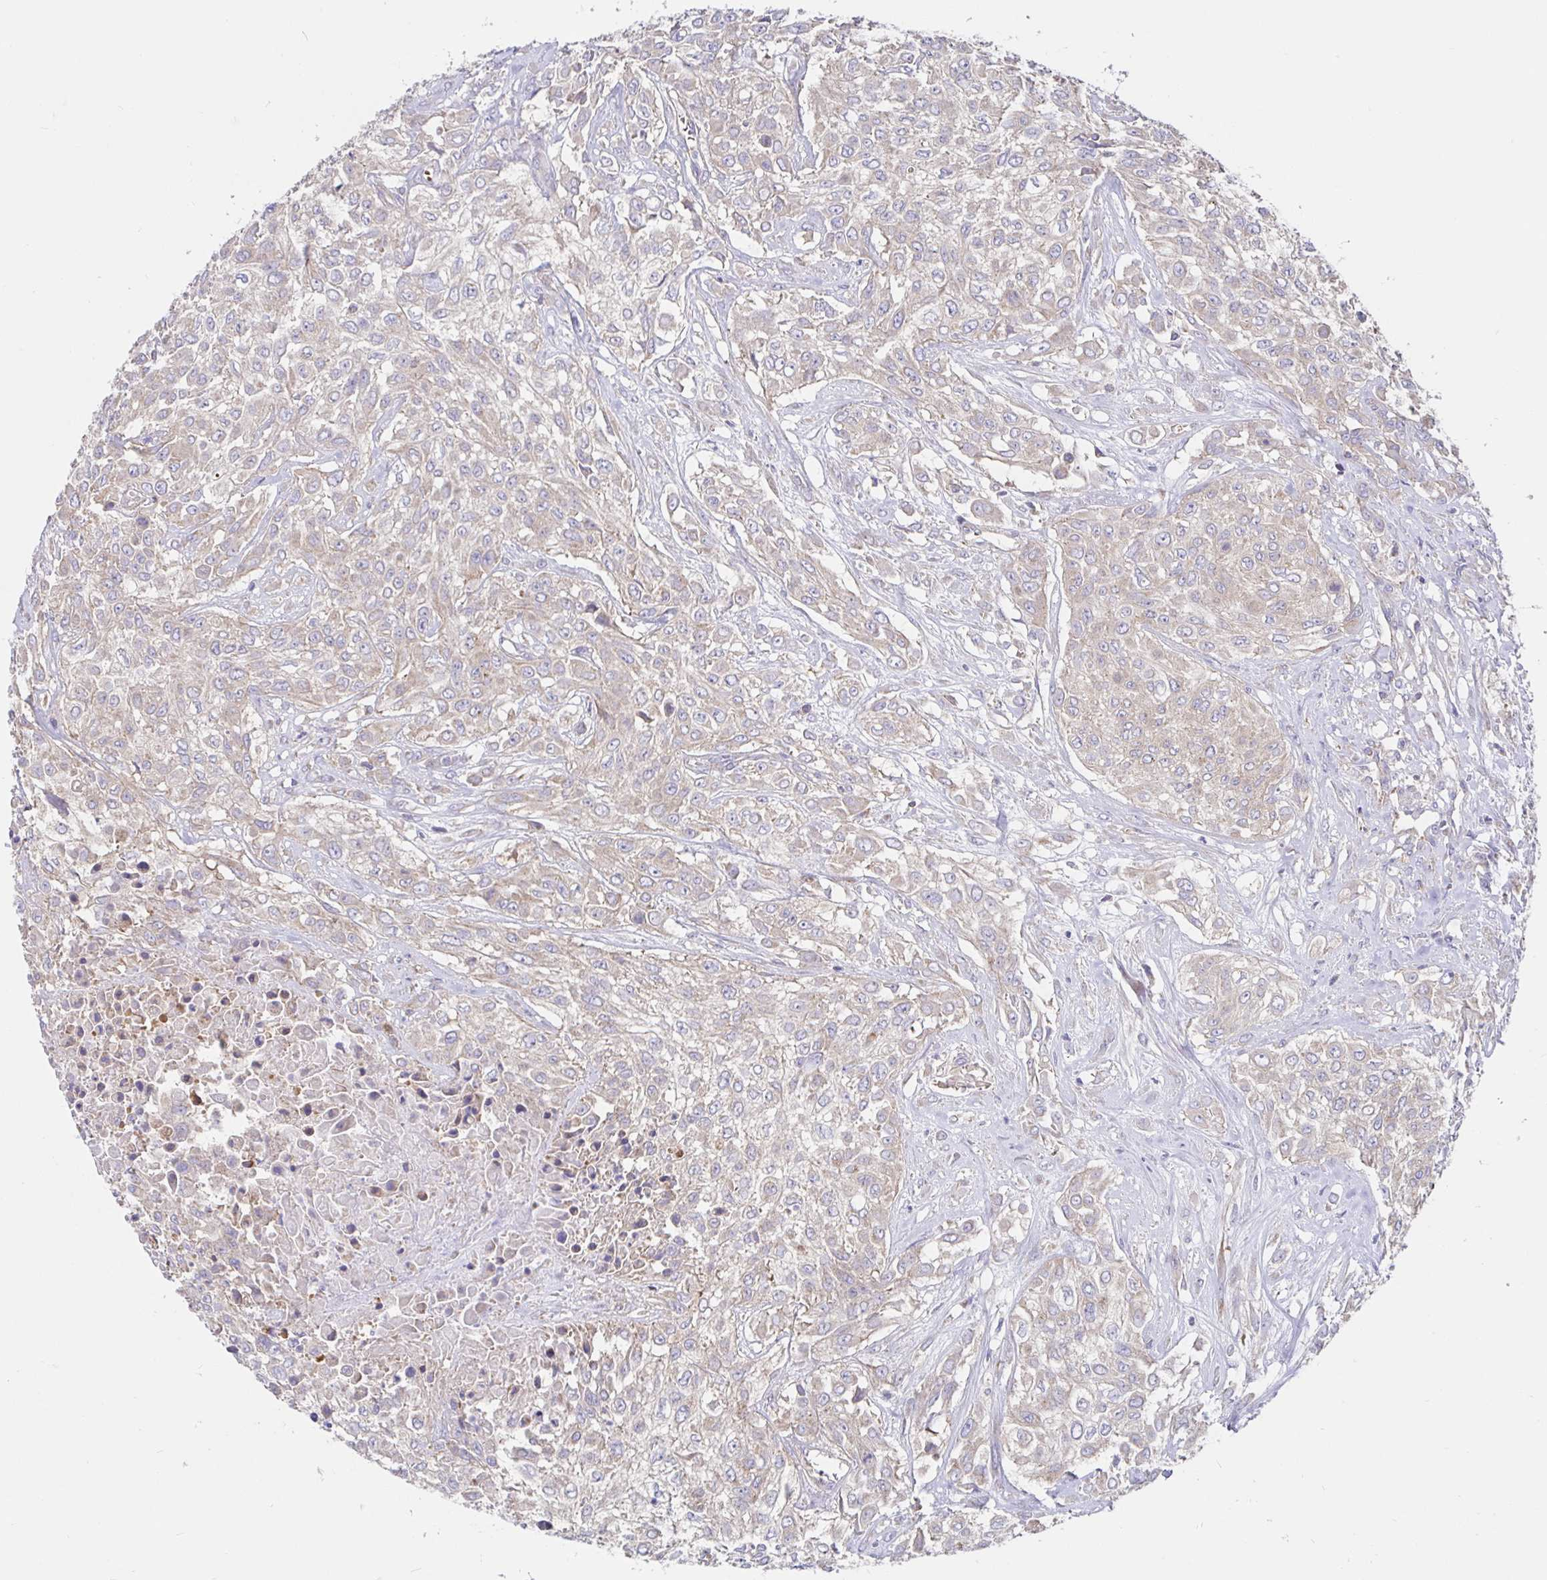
{"staining": {"intensity": "weak", "quantity": "<25%", "location": "cytoplasmic/membranous"}, "tissue": "urothelial cancer", "cell_type": "Tumor cells", "image_type": "cancer", "snomed": [{"axis": "morphology", "description": "Urothelial carcinoma, High grade"}, {"axis": "topography", "description": "Urinary bladder"}], "caption": "DAB (3,3'-diaminobenzidine) immunohistochemical staining of high-grade urothelial carcinoma reveals no significant staining in tumor cells. The staining is performed using DAB (3,3'-diaminobenzidine) brown chromogen with nuclei counter-stained in using hematoxylin.", "gene": "PRDX3", "patient": {"sex": "male", "age": 57}}